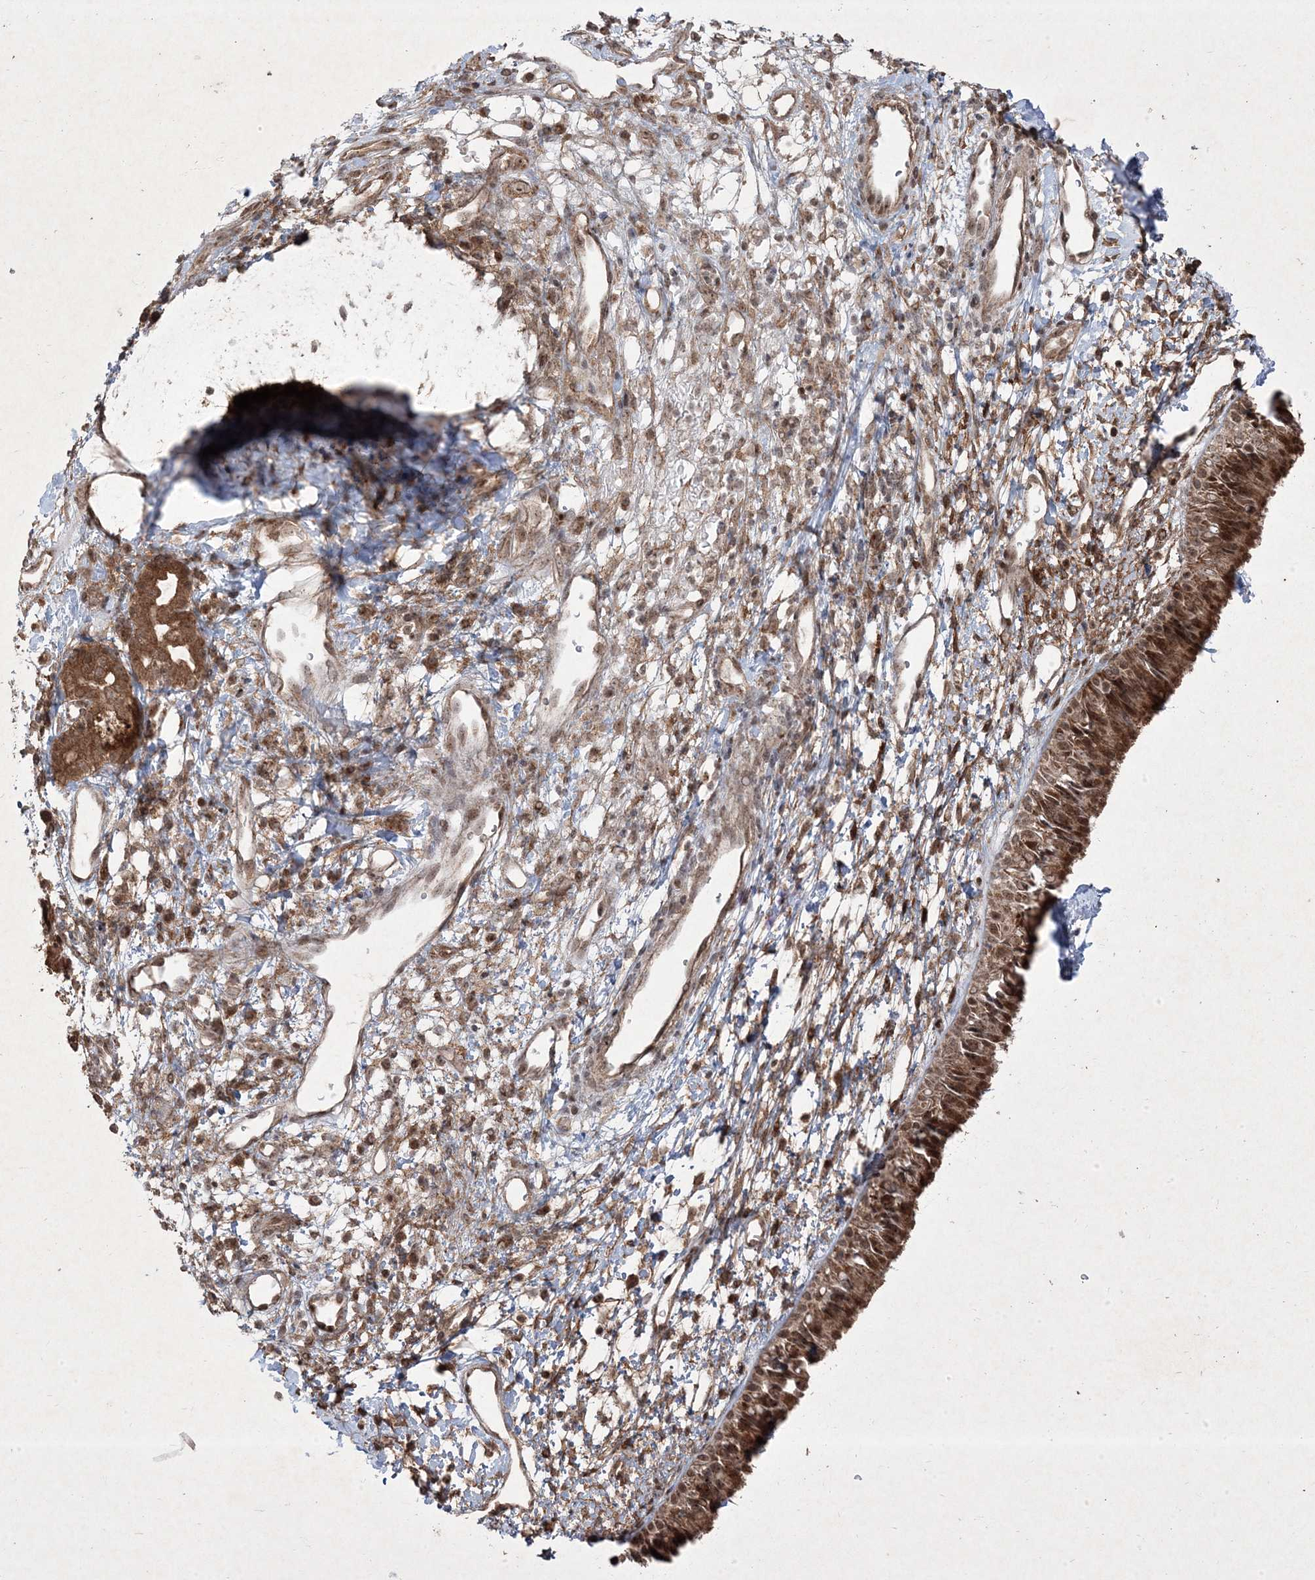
{"staining": {"intensity": "moderate", "quantity": ">75%", "location": "cytoplasmic/membranous,nuclear"}, "tissue": "nasopharynx", "cell_type": "Respiratory epithelial cells", "image_type": "normal", "snomed": [{"axis": "morphology", "description": "Normal tissue, NOS"}, {"axis": "topography", "description": "Nasopharynx"}], "caption": "Nasopharynx stained with immunohistochemistry (IHC) displays moderate cytoplasmic/membranous,nuclear expression in approximately >75% of respiratory epithelial cells.", "gene": "PLEKHM2", "patient": {"sex": "male", "age": 22}}